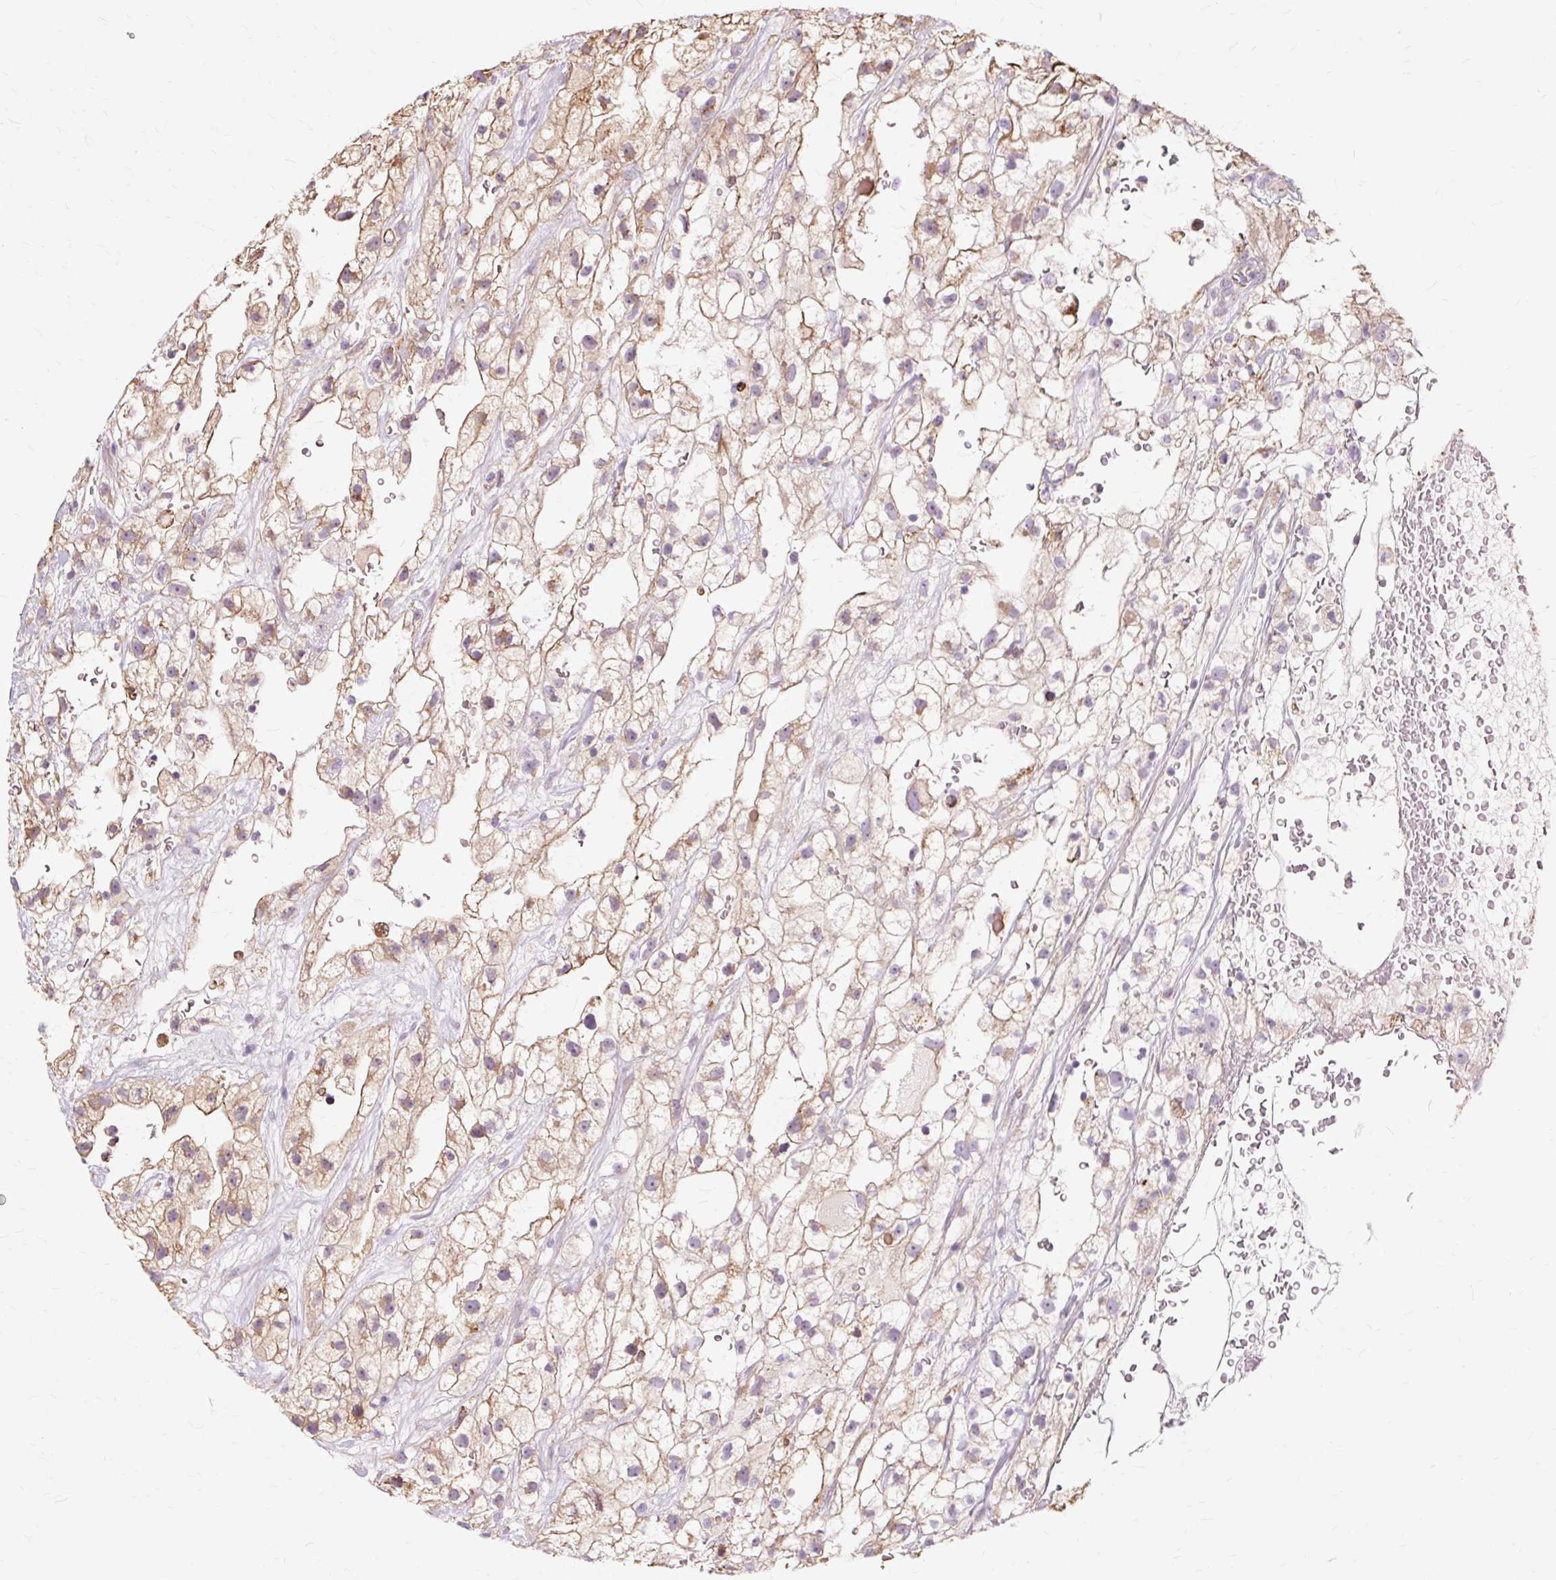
{"staining": {"intensity": "moderate", "quantity": ">75%", "location": "cytoplasmic/membranous"}, "tissue": "renal cancer", "cell_type": "Tumor cells", "image_type": "cancer", "snomed": [{"axis": "morphology", "description": "Adenocarcinoma, NOS"}, {"axis": "topography", "description": "Kidney"}], "caption": "Approximately >75% of tumor cells in renal cancer demonstrate moderate cytoplasmic/membranous protein expression as visualized by brown immunohistochemical staining.", "gene": "PDZD2", "patient": {"sex": "male", "age": 59}}